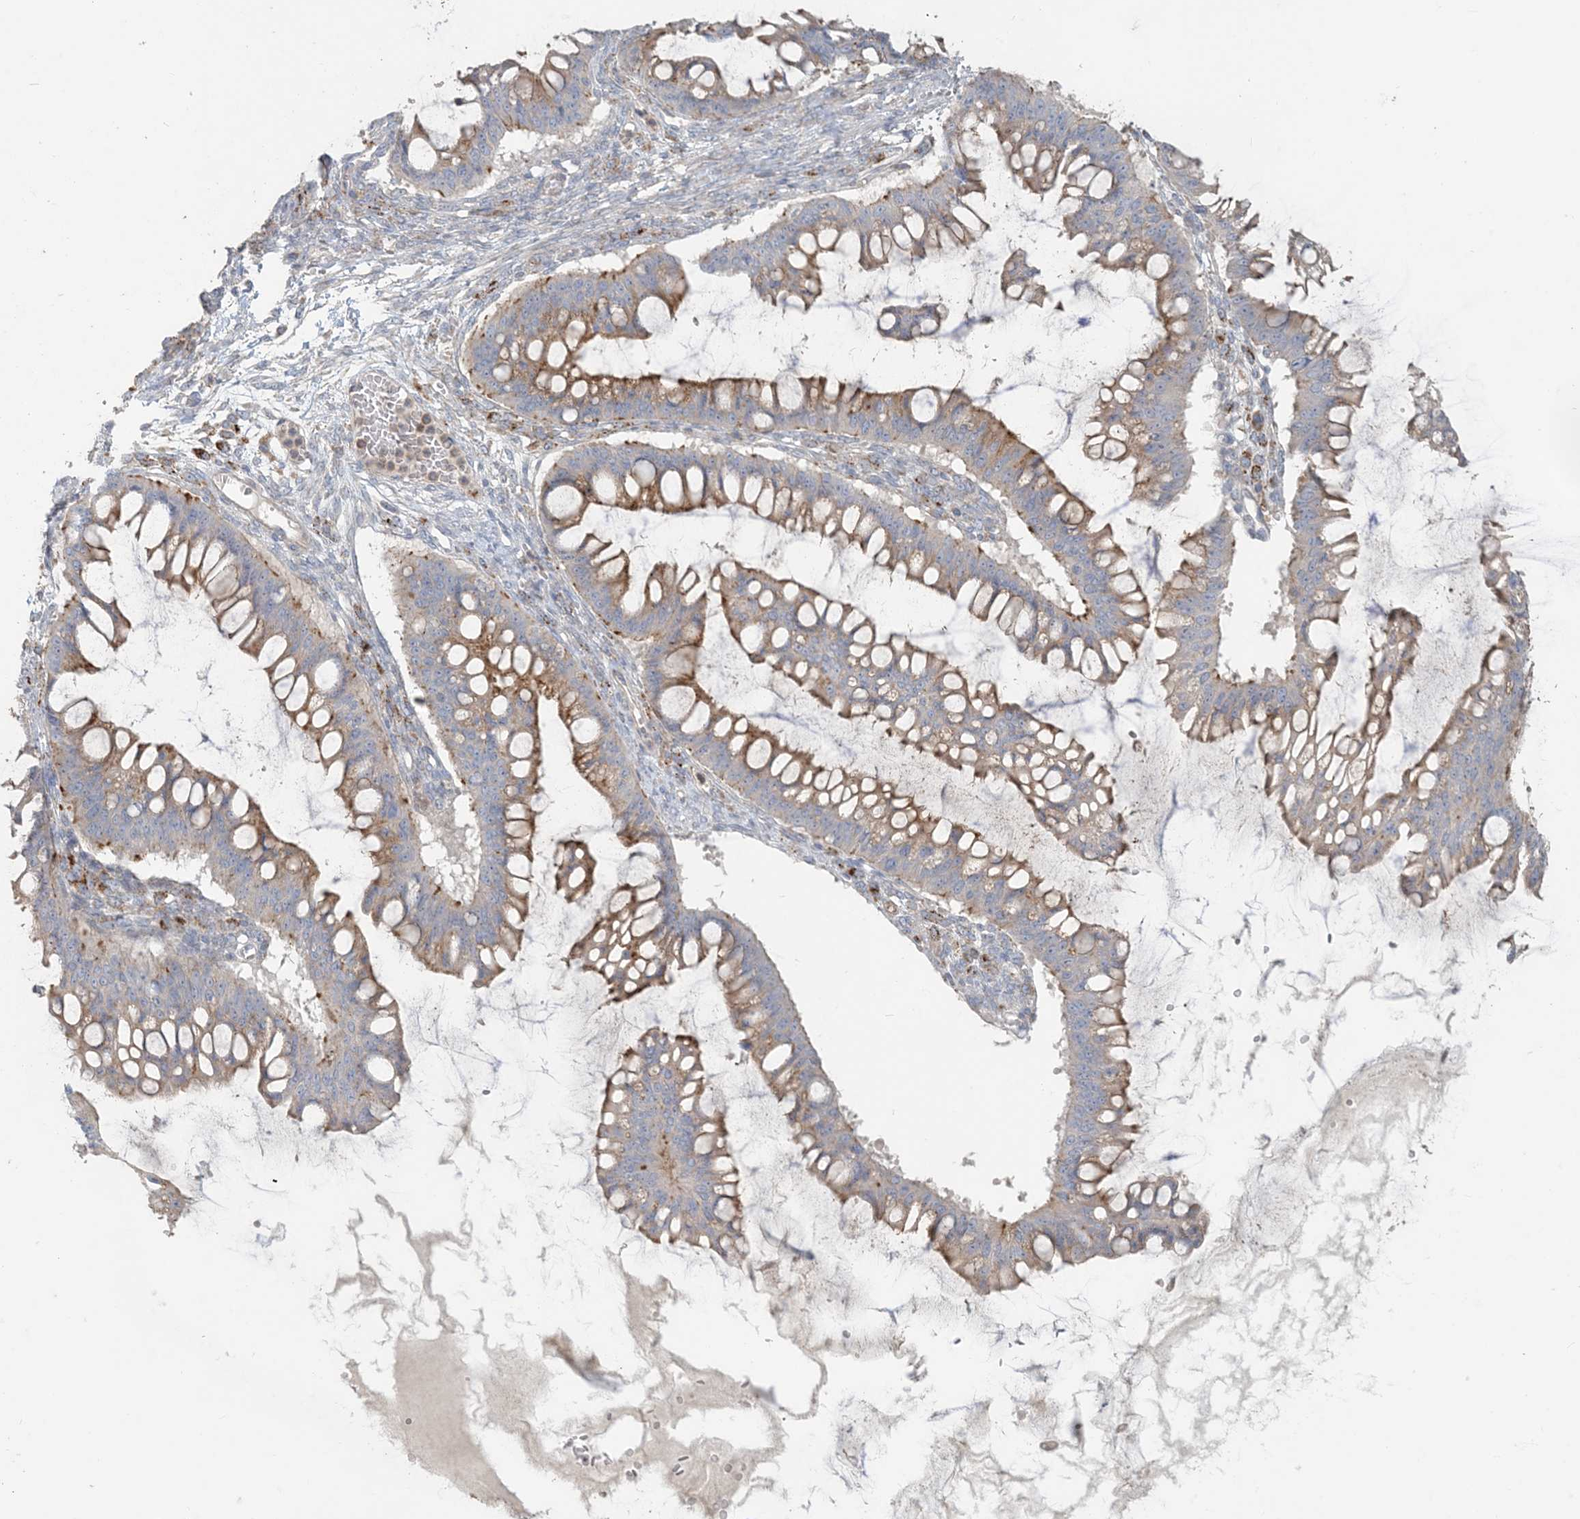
{"staining": {"intensity": "moderate", "quantity": ">75%", "location": "cytoplasmic/membranous"}, "tissue": "ovarian cancer", "cell_type": "Tumor cells", "image_type": "cancer", "snomed": [{"axis": "morphology", "description": "Cystadenocarcinoma, mucinous, NOS"}, {"axis": "topography", "description": "Ovary"}], "caption": "Ovarian mucinous cystadenocarcinoma tissue displays moderate cytoplasmic/membranous staining in approximately >75% of tumor cells, visualized by immunohistochemistry. The protein of interest is stained brown, and the nuclei are stained in blue (DAB (3,3'-diaminobenzidine) IHC with brightfield microscopy, high magnification).", "gene": "SPPL2A", "patient": {"sex": "female", "age": 73}}